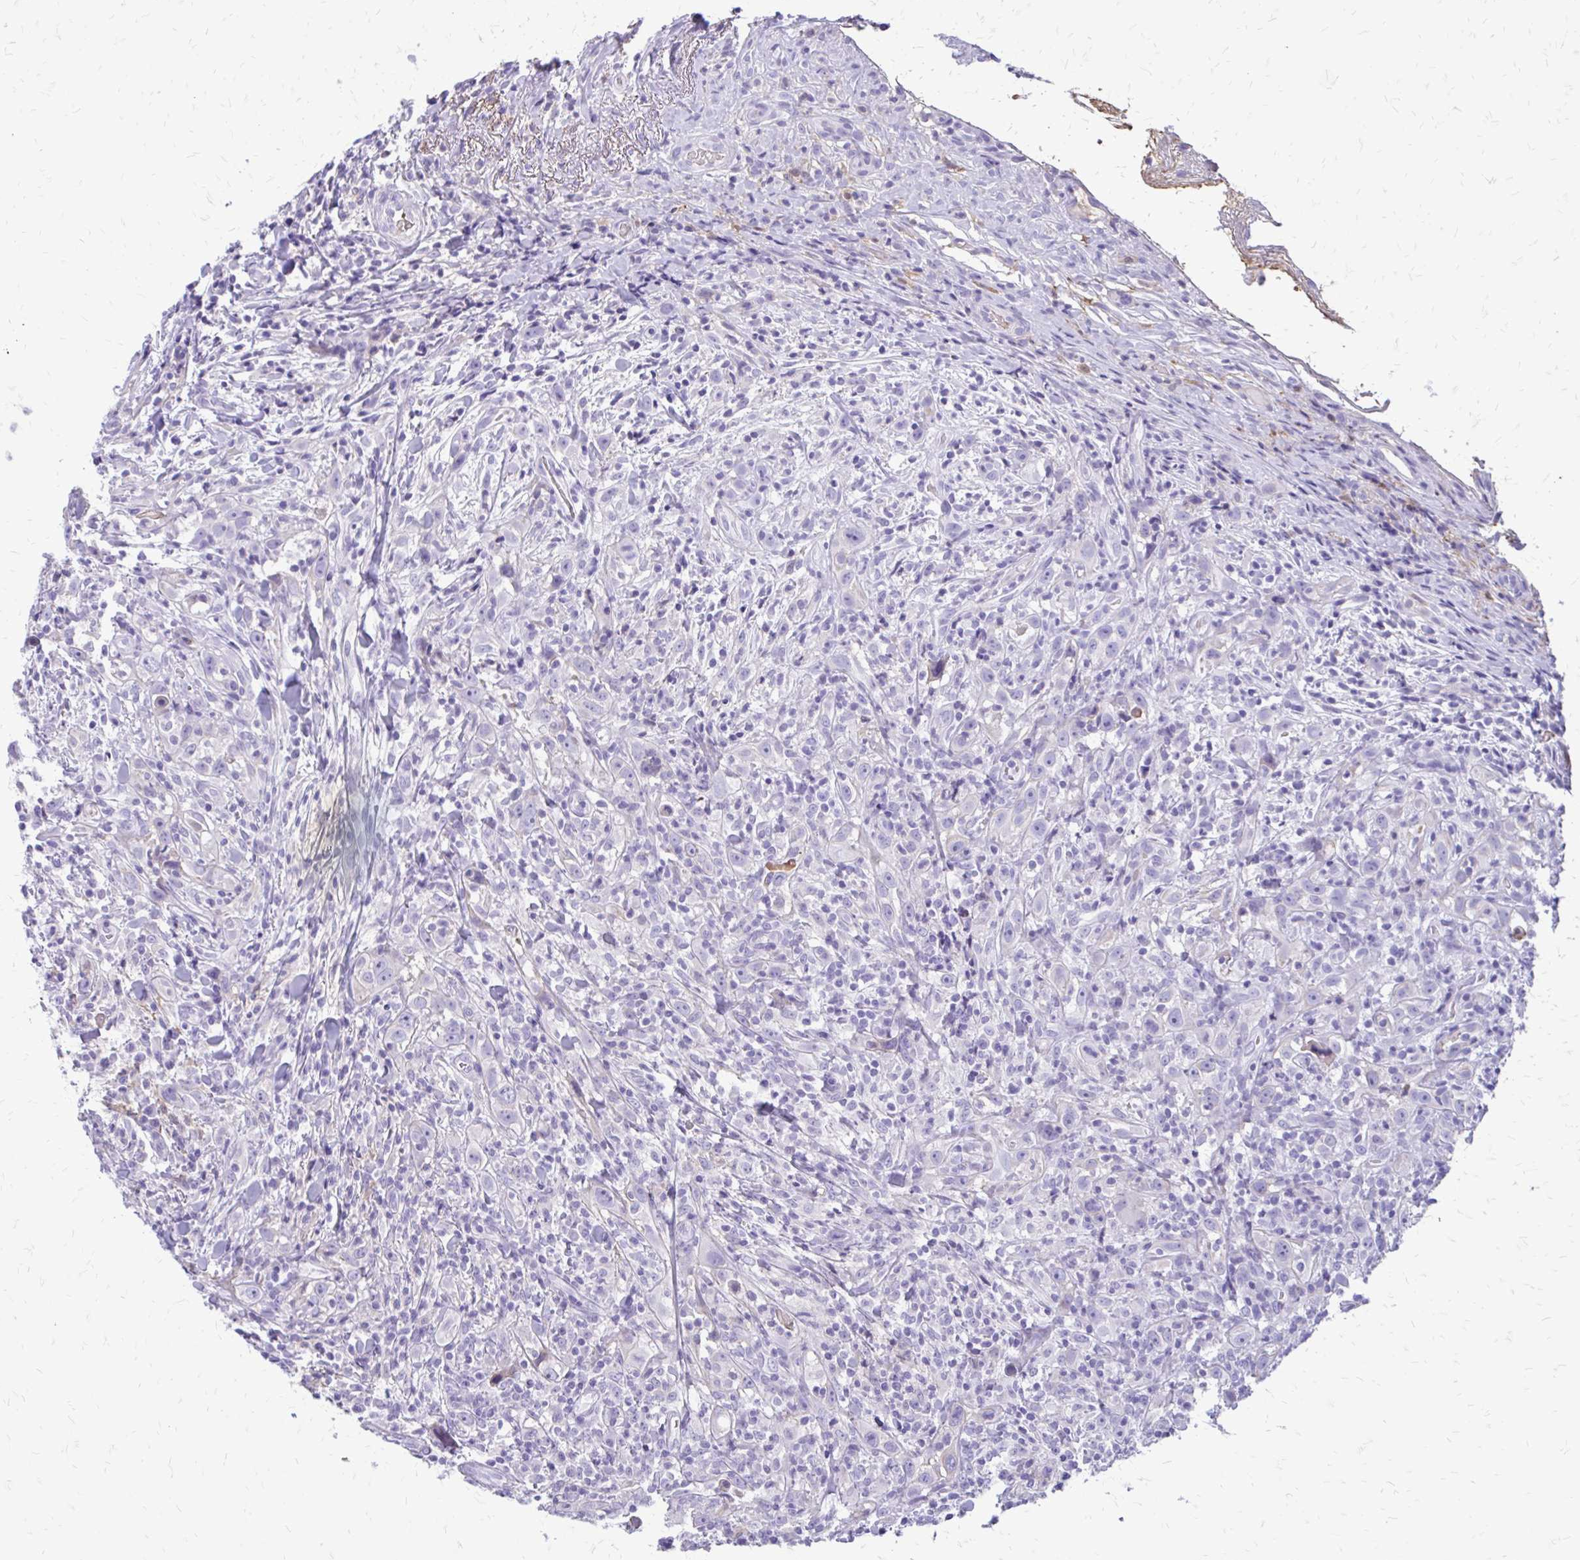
{"staining": {"intensity": "negative", "quantity": "none", "location": "none"}, "tissue": "head and neck cancer", "cell_type": "Tumor cells", "image_type": "cancer", "snomed": [{"axis": "morphology", "description": "Squamous cell carcinoma, NOS"}, {"axis": "topography", "description": "Head-Neck"}], "caption": "The image exhibits no significant positivity in tumor cells of head and neck cancer (squamous cell carcinoma). Brightfield microscopy of immunohistochemistry stained with DAB (3,3'-diaminobenzidine) (brown) and hematoxylin (blue), captured at high magnification.", "gene": "SIGLEC11", "patient": {"sex": "female", "age": 95}}